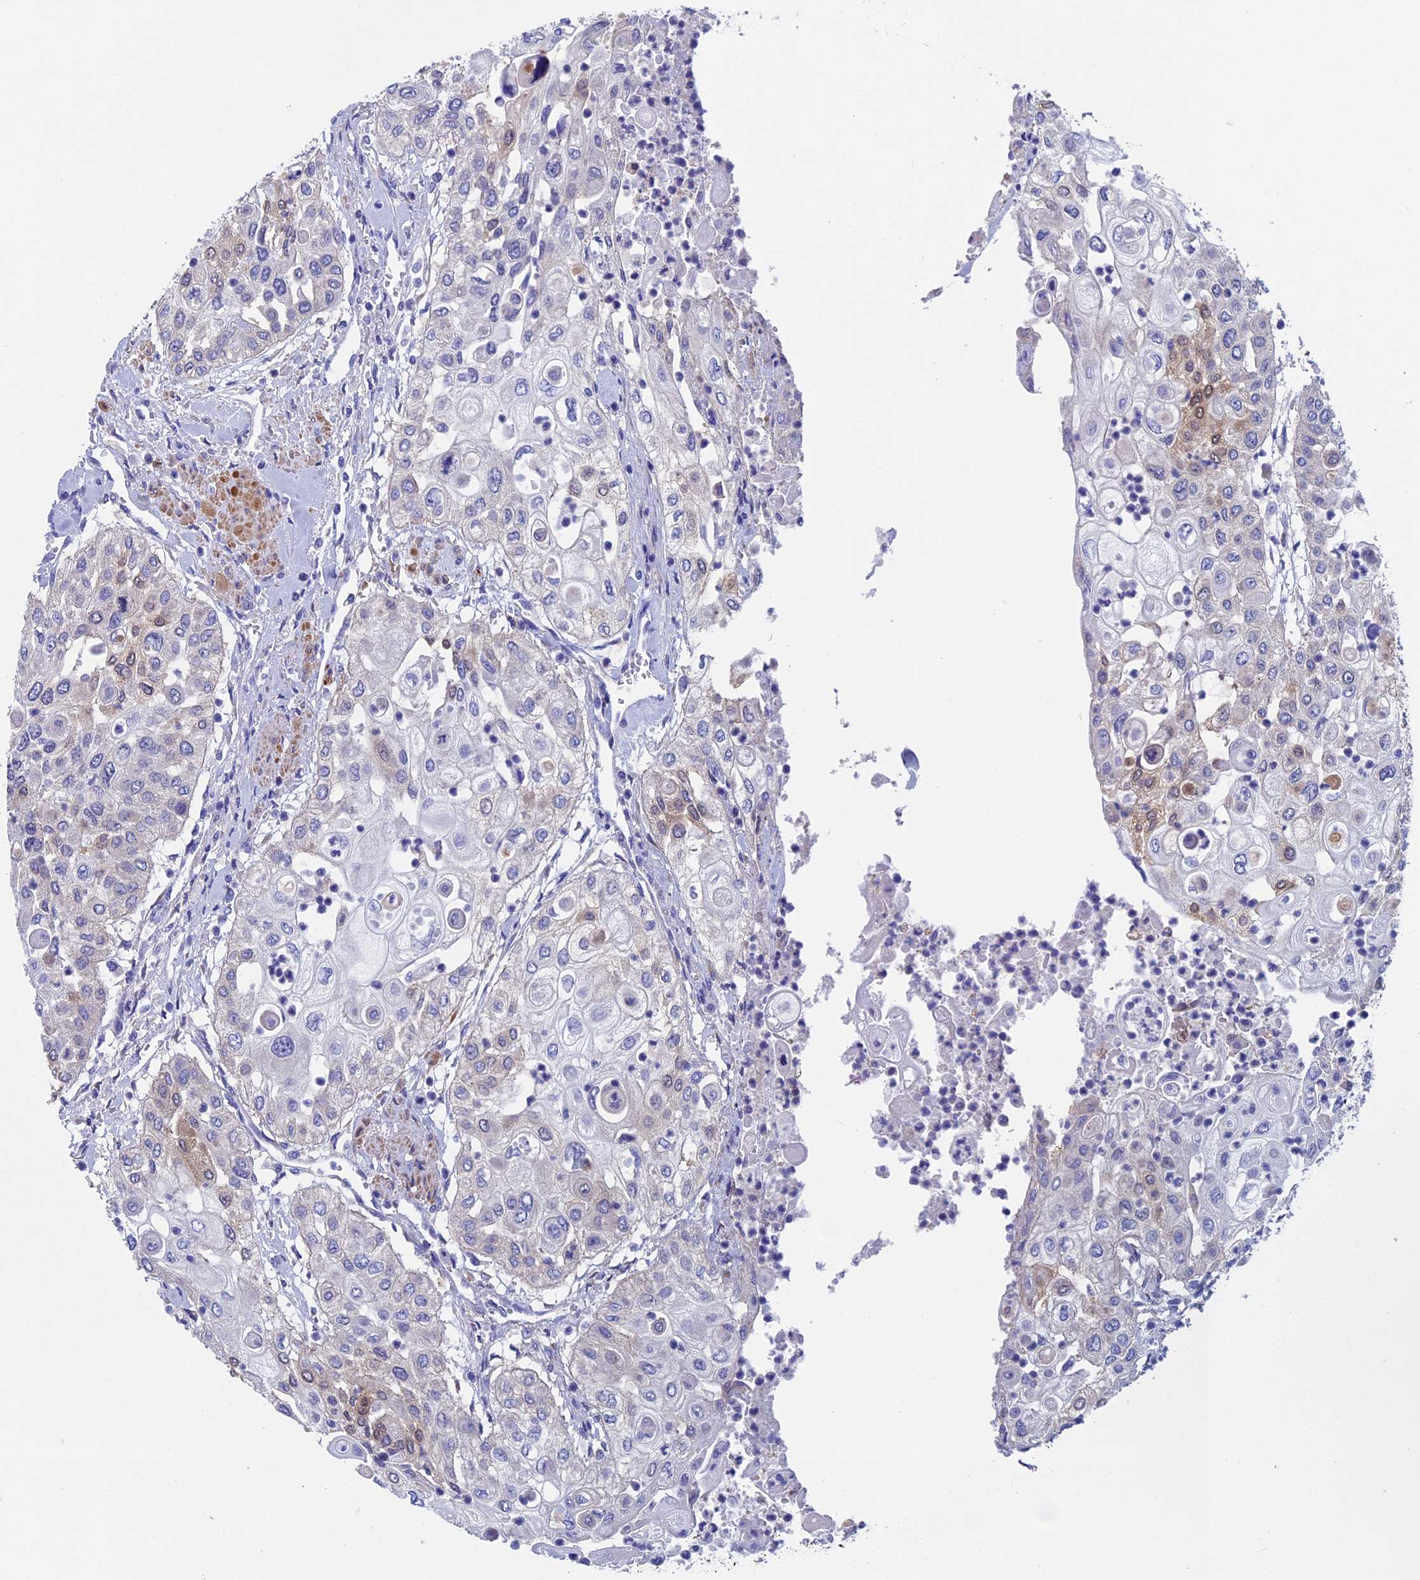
{"staining": {"intensity": "weak", "quantity": "<25%", "location": "cytoplasmic/membranous"}, "tissue": "urothelial cancer", "cell_type": "Tumor cells", "image_type": "cancer", "snomed": [{"axis": "morphology", "description": "Urothelial carcinoma, High grade"}, {"axis": "topography", "description": "Urinary bladder"}], "caption": "This is an immunohistochemistry (IHC) micrograph of urothelial cancer. There is no staining in tumor cells.", "gene": "ADH7", "patient": {"sex": "female", "age": 79}}